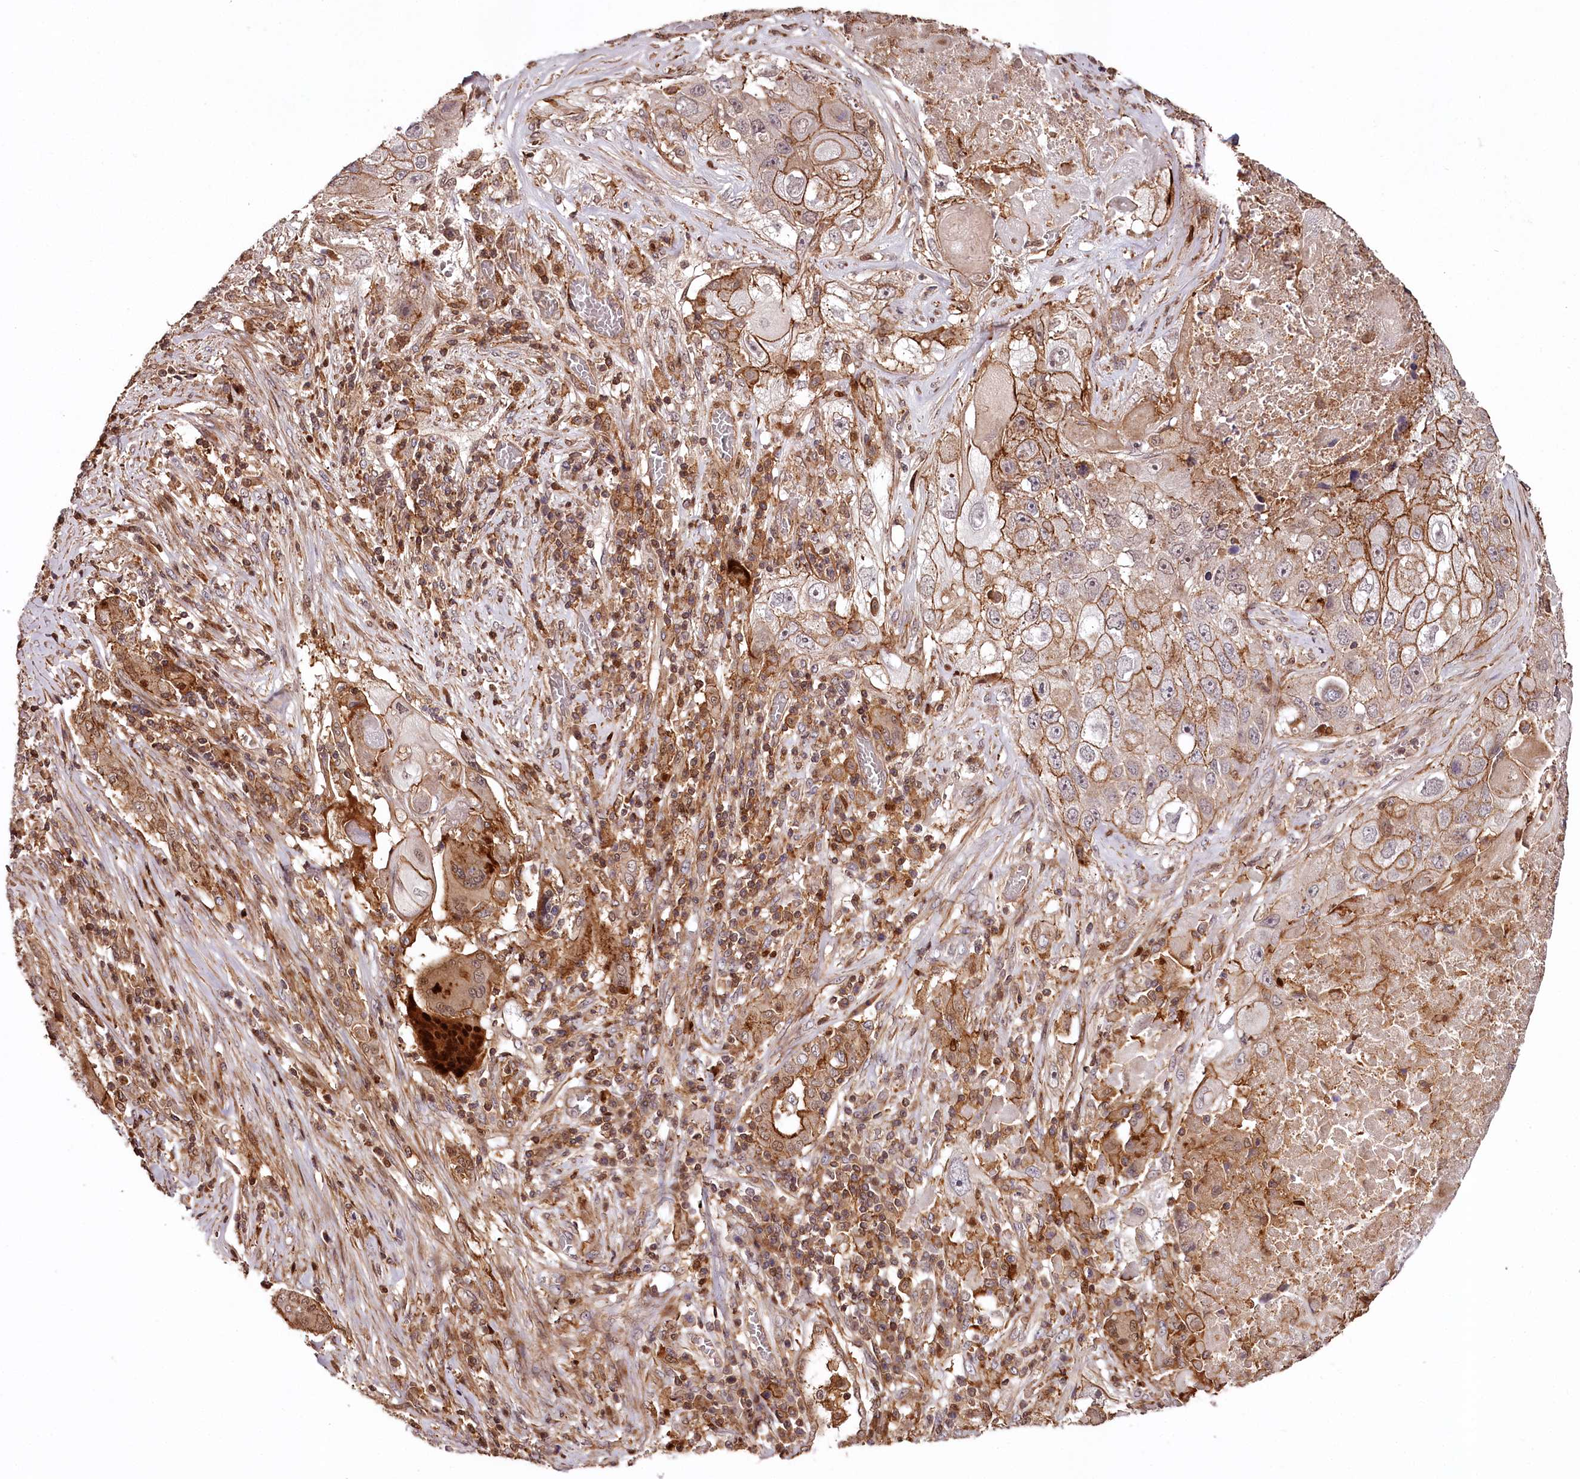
{"staining": {"intensity": "moderate", "quantity": "25%-75%", "location": "cytoplasmic/membranous"}, "tissue": "lung cancer", "cell_type": "Tumor cells", "image_type": "cancer", "snomed": [{"axis": "morphology", "description": "Squamous cell carcinoma, NOS"}, {"axis": "topography", "description": "Lung"}], "caption": "Lung cancer was stained to show a protein in brown. There is medium levels of moderate cytoplasmic/membranous staining in about 25%-75% of tumor cells.", "gene": "KIF14", "patient": {"sex": "male", "age": 61}}